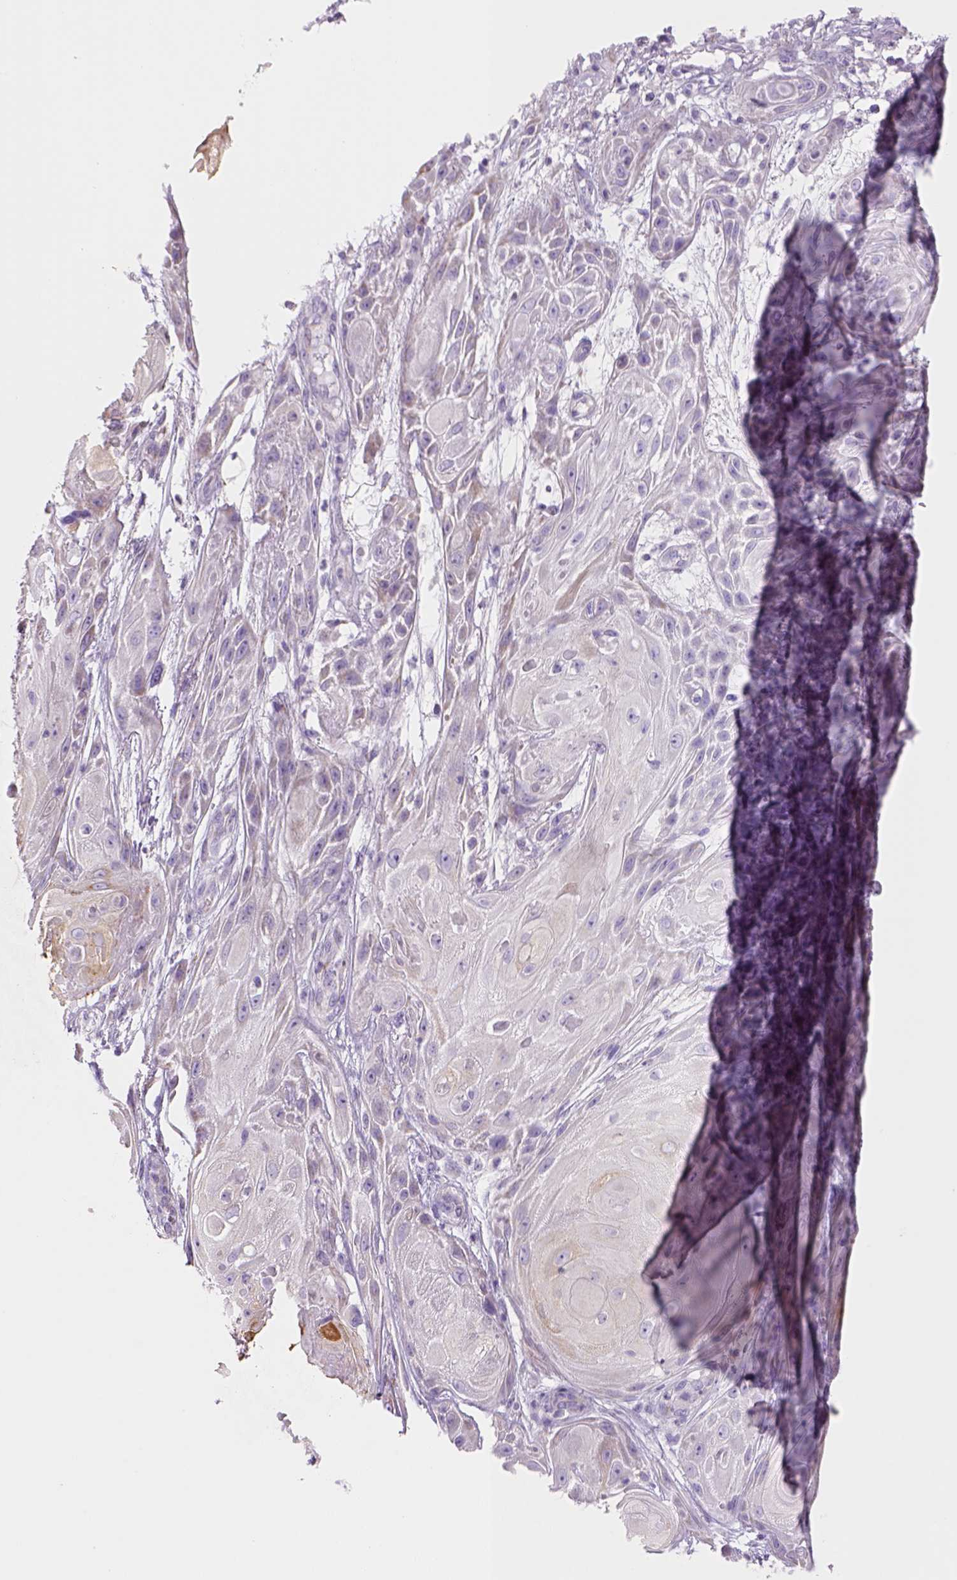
{"staining": {"intensity": "negative", "quantity": "none", "location": "none"}, "tissue": "skin cancer", "cell_type": "Tumor cells", "image_type": "cancer", "snomed": [{"axis": "morphology", "description": "Squamous cell carcinoma, NOS"}, {"axis": "topography", "description": "Skin"}], "caption": "Tumor cells show no significant protein expression in skin cancer (squamous cell carcinoma).", "gene": "CES2", "patient": {"sex": "male", "age": 62}}